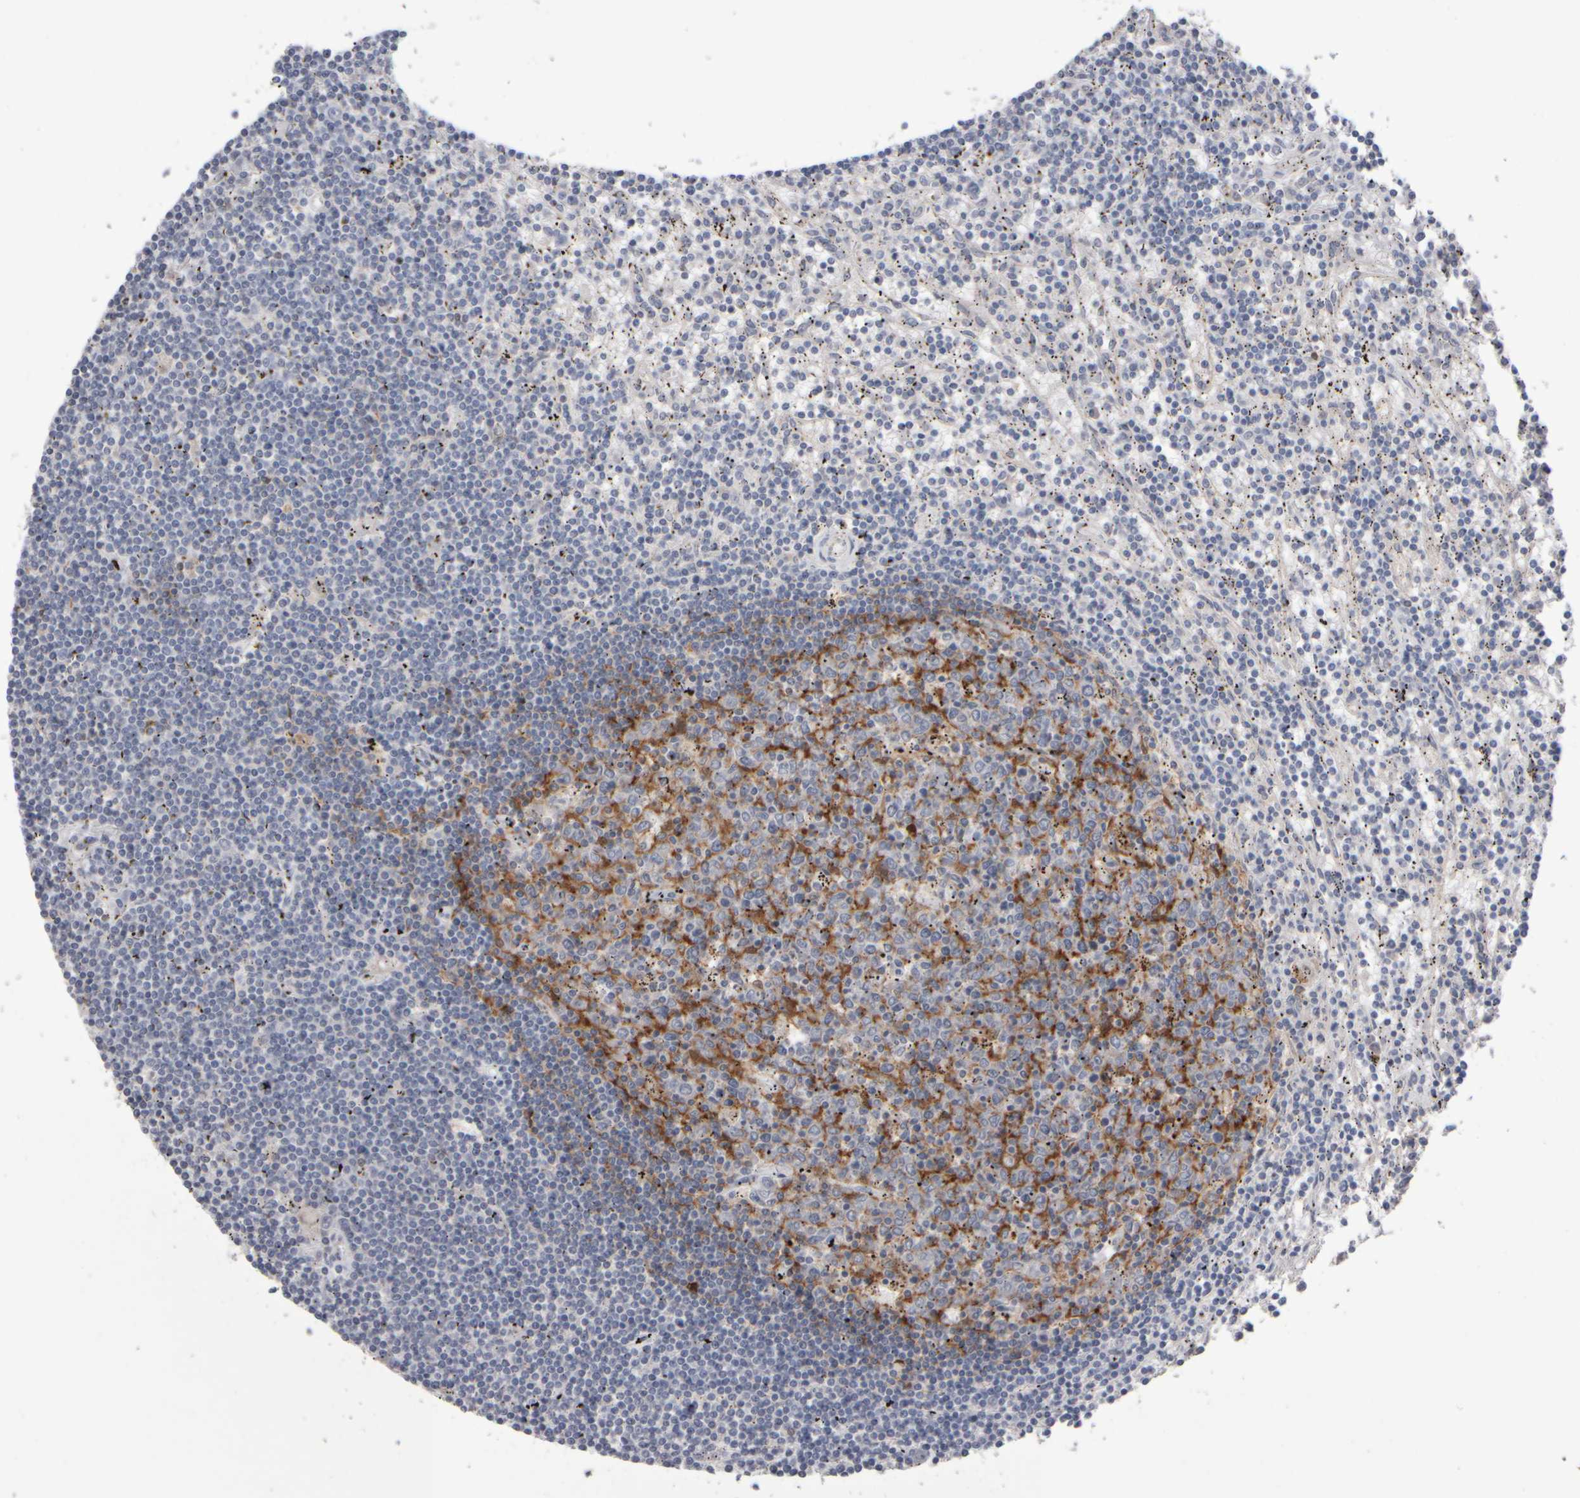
{"staining": {"intensity": "negative", "quantity": "none", "location": "none"}, "tissue": "lymphoma", "cell_type": "Tumor cells", "image_type": "cancer", "snomed": [{"axis": "morphology", "description": "Malignant lymphoma, non-Hodgkin's type, Low grade"}, {"axis": "topography", "description": "Spleen"}], "caption": "DAB (3,3'-diaminobenzidine) immunohistochemical staining of human lymphoma displays no significant expression in tumor cells.", "gene": "EPHX2", "patient": {"sex": "male", "age": 76}}